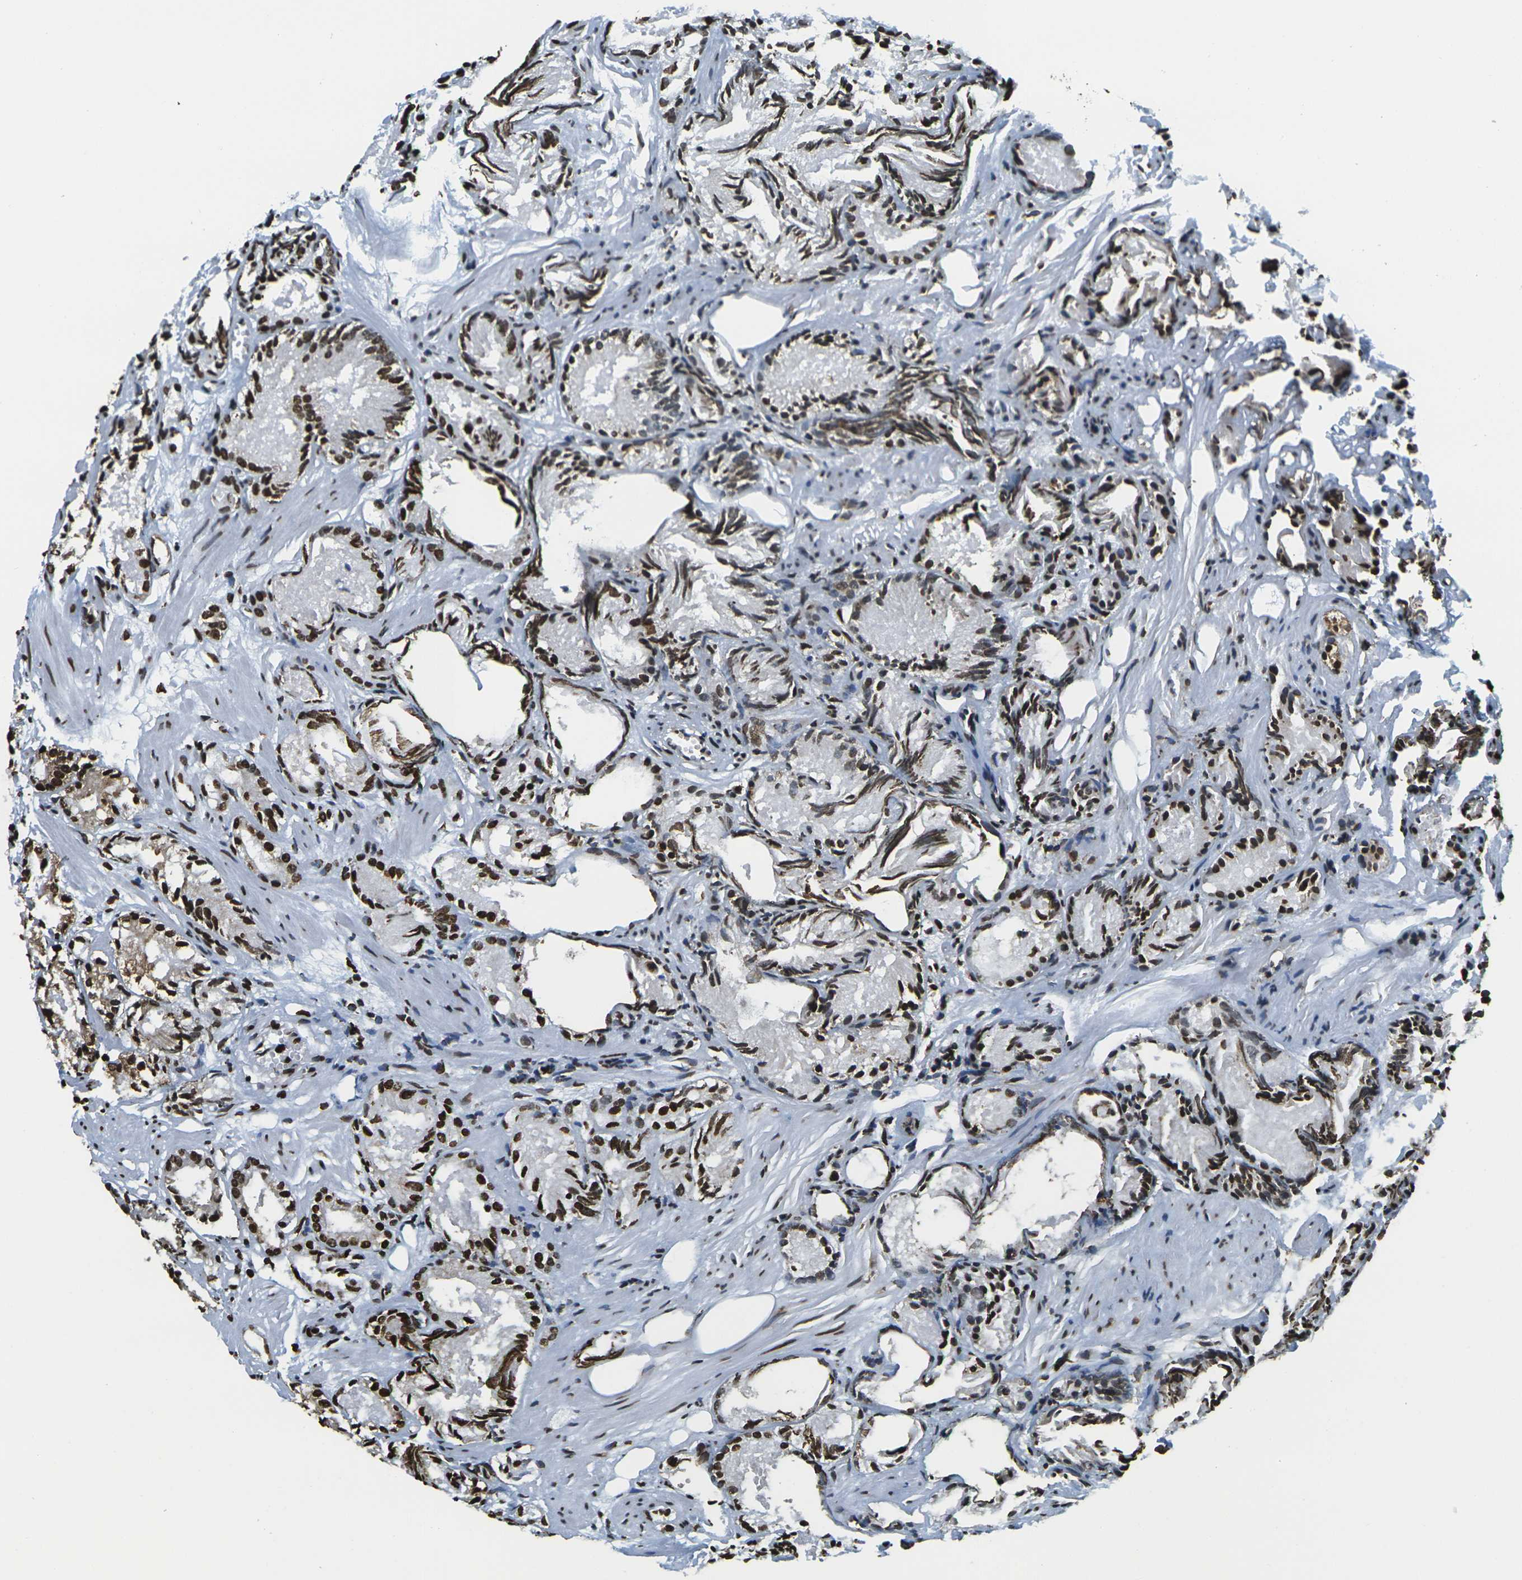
{"staining": {"intensity": "strong", "quantity": ">75%", "location": "nuclear"}, "tissue": "prostate cancer", "cell_type": "Tumor cells", "image_type": "cancer", "snomed": [{"axis": "morphology", "description": "Adenocarcinoma, Low grade"}, {"axis": "topography", "description": "Prostate"}], "caption": "IHC (DAB) staining of adenocarcinoma (low-grade) (prostate) demonstrates strong nuclear protein staining in approximately >75% of tumor cells. Nuclei are stained in blue.", "gene": "H1-2", "patient": {"sex": "male", "age": 72}}